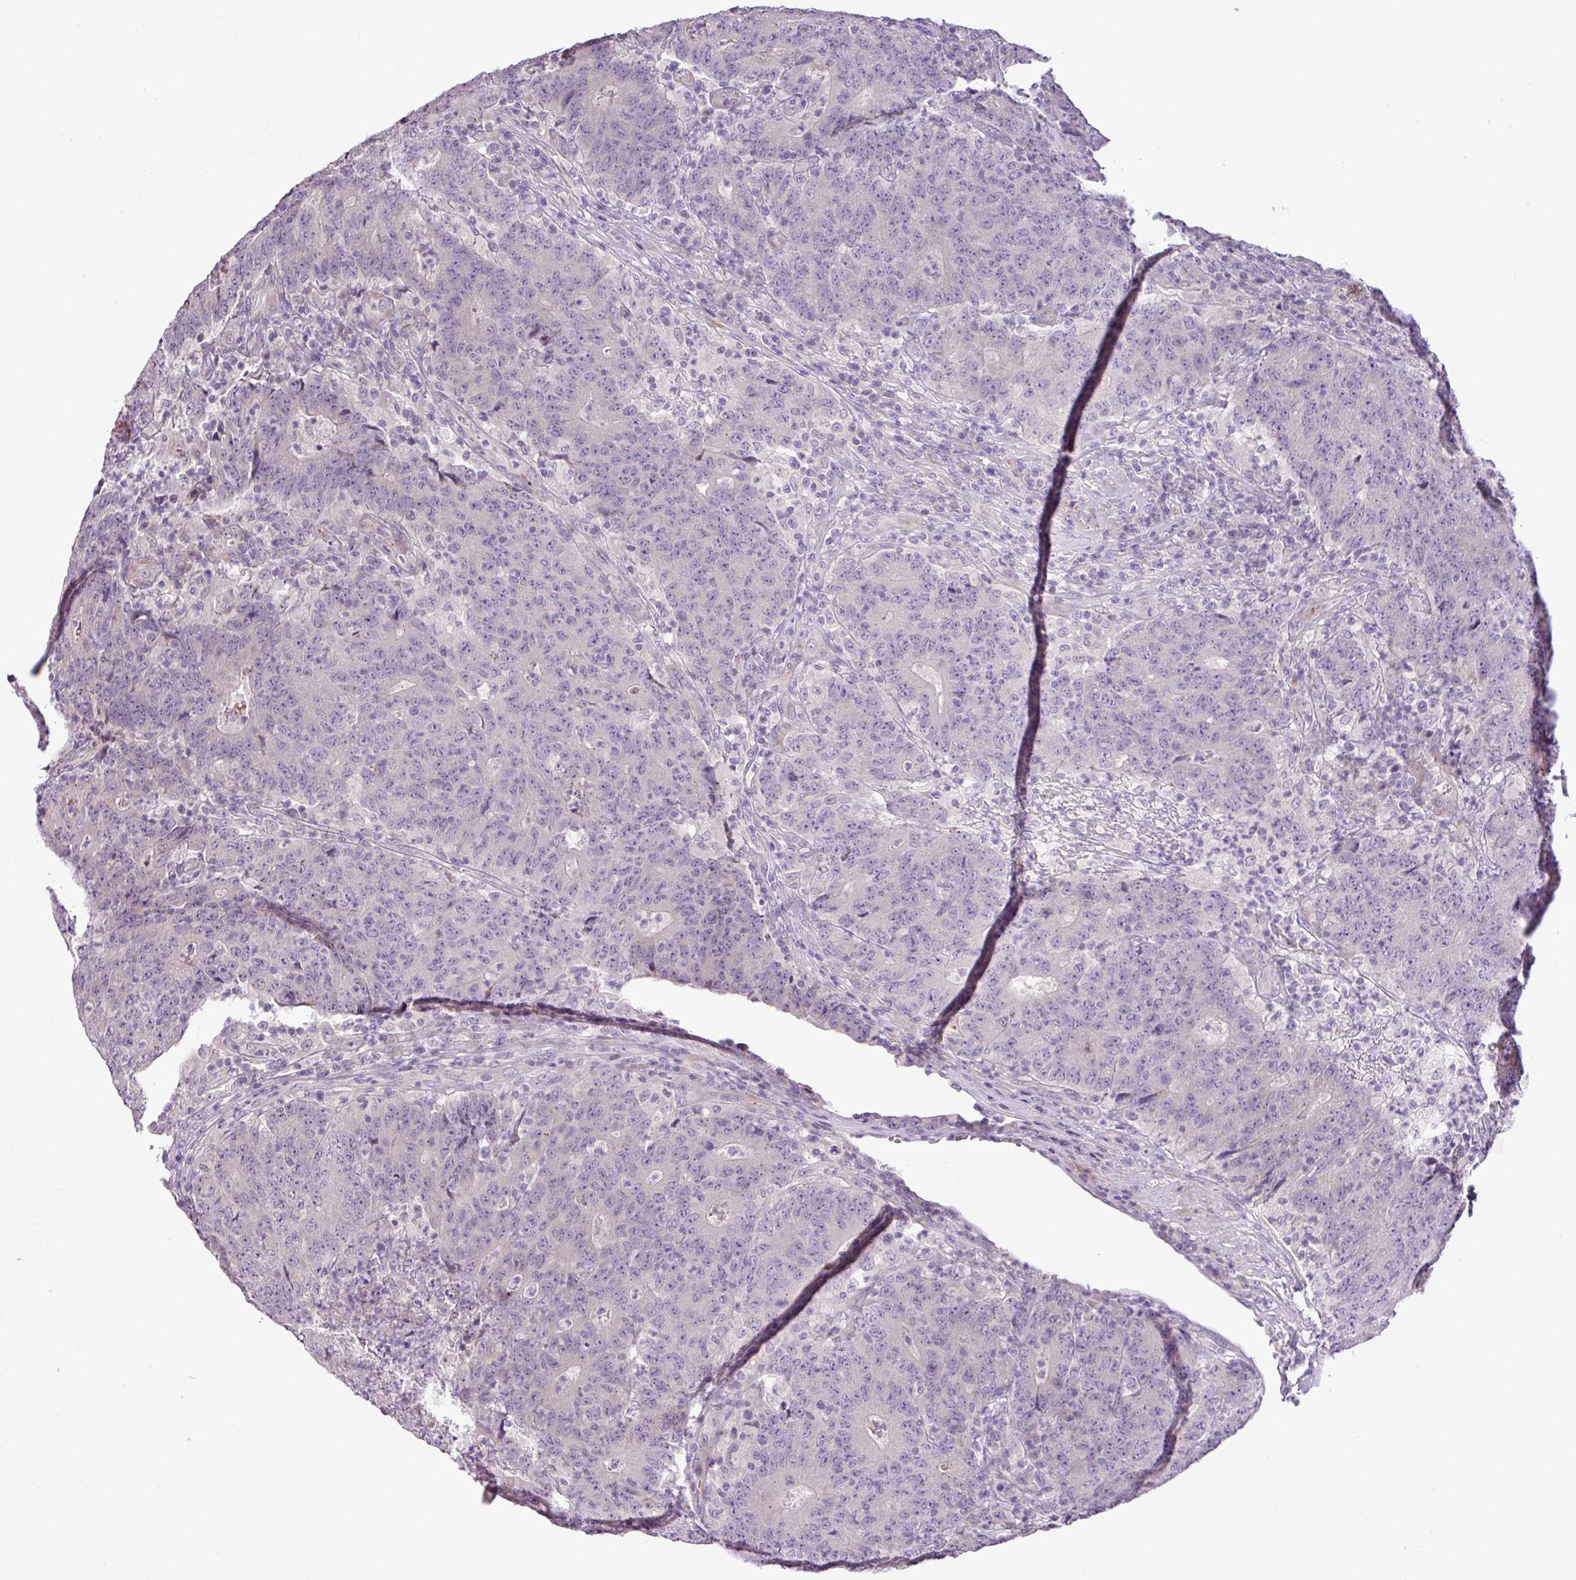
{"staining": {"intensity": "negative", "quantity": "none", "location": "none"}, "tissue": "colorectal cancer", "cell_type": "Tumor cells", "image_type": "cancer", "snomed": [{"axis": "morphology", "description": "Adenocarcinoma, NOS"}, {"axis": "topography", "description": "Colon"}], "caption": "High power microscopy histopathology image of an immunohistochemistry photomicrograph of colorectal adenocarcinoma, revealing no significant staining in tumor cells. (Brightfield microscopy of DAB IHC at high magnification).", "gene": "DNAJB13", "patient": {"sex": "female", "age": 75}}